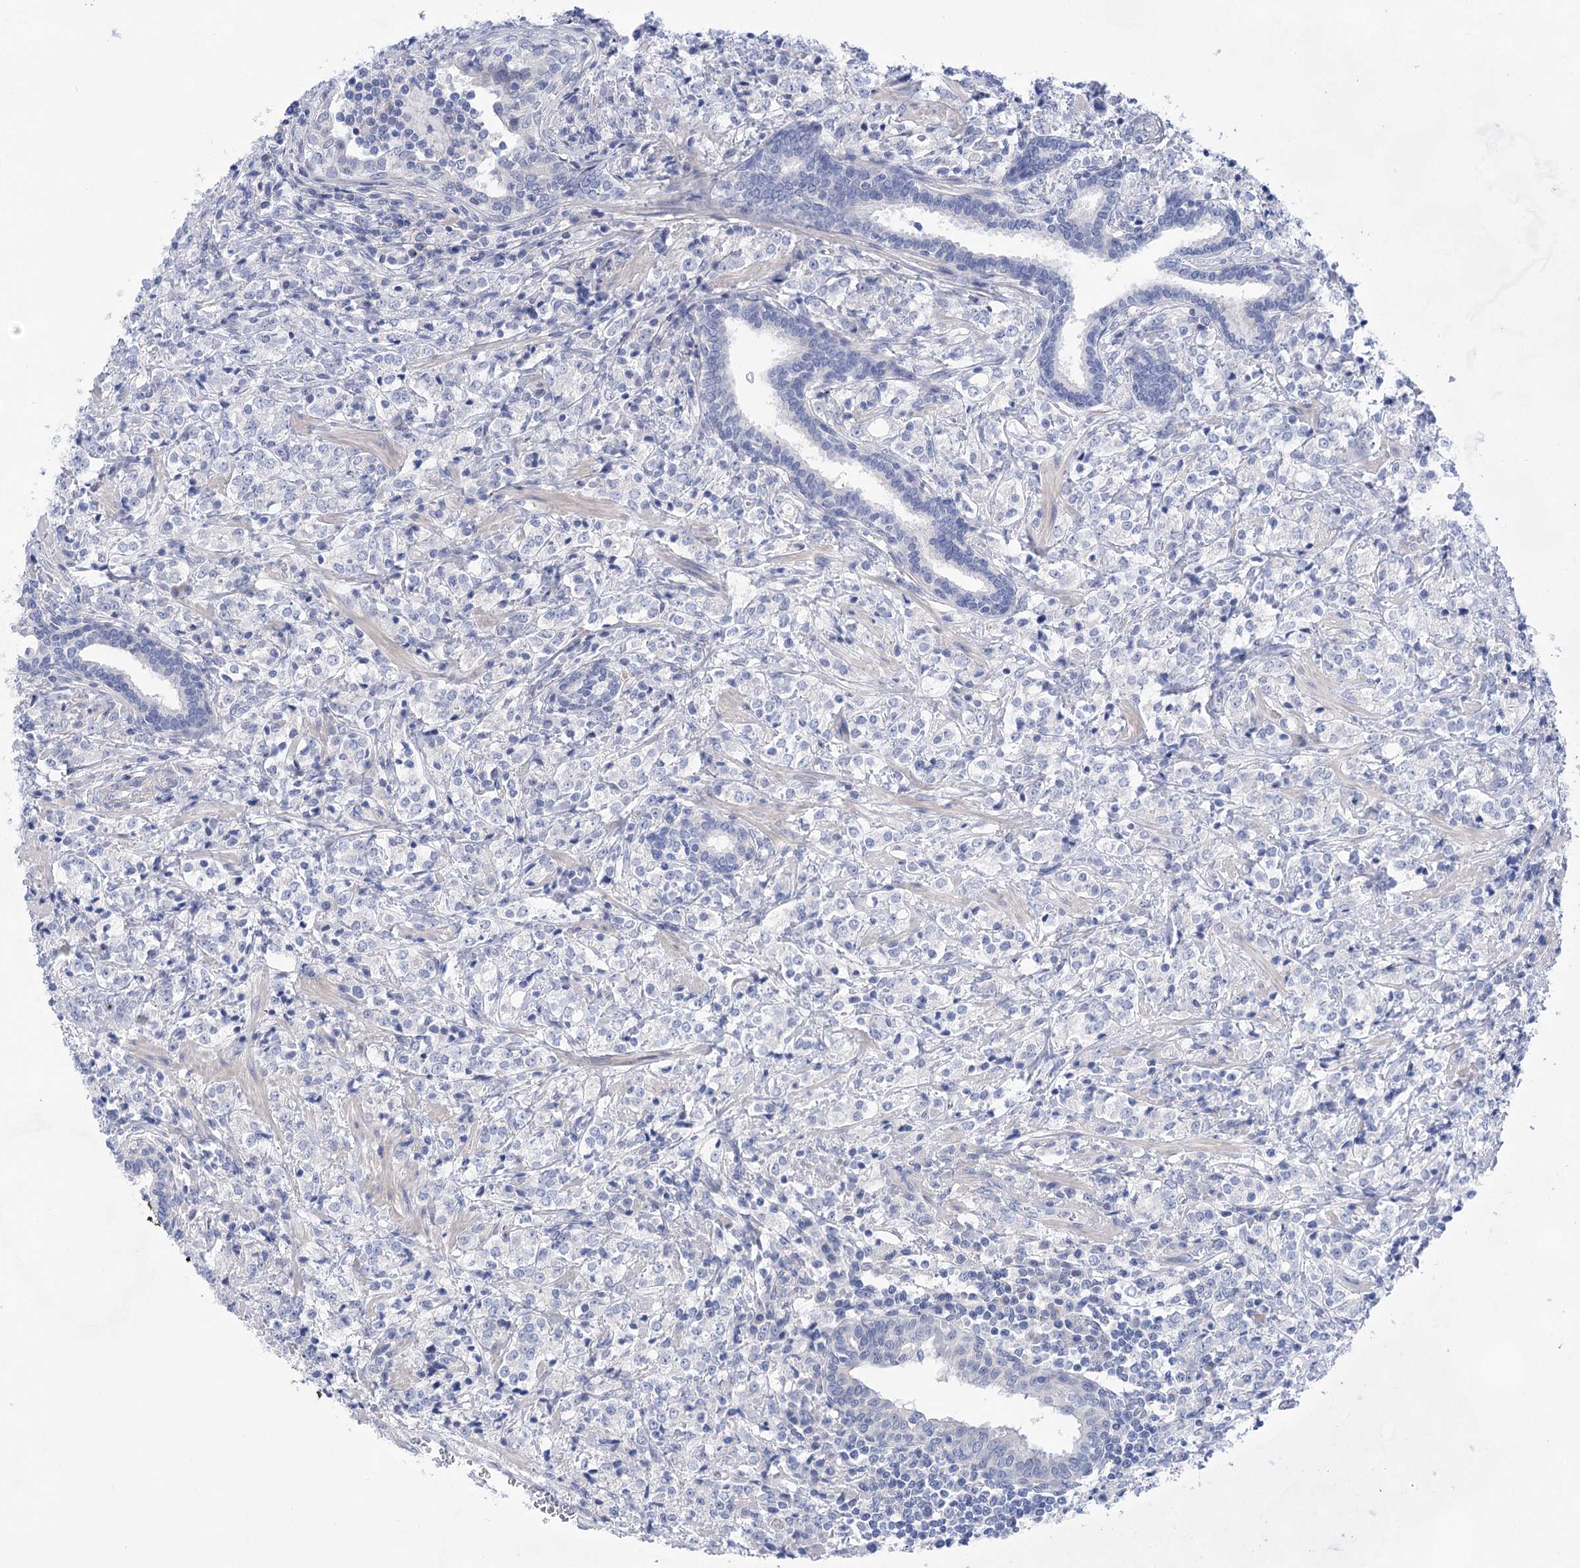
{"staining": {"intensity": "negative", "quantity": "none", "location": "none"}, "tissue": "prostate cancer", "cell_type": "Tumor cells", "image_type": "cancer", "snomed": [{"axis": "morphology", "description": "Adenocarcinoma, High grade"}, {"axis": "topography", "description": "Prostate"}], "caption": "A histopathology image of prostate cancer stained for a protein reveals no brown staining in tumor cells. The staining was performed using DAB (3,3'-diaminobenzidine) to visualize the protein expression in brown, while the nuclei were stained in blue with hematoxylin (Magnification: 20x).", "gene": "LALBA", "patient": {"sex": "male", "age": 69}}